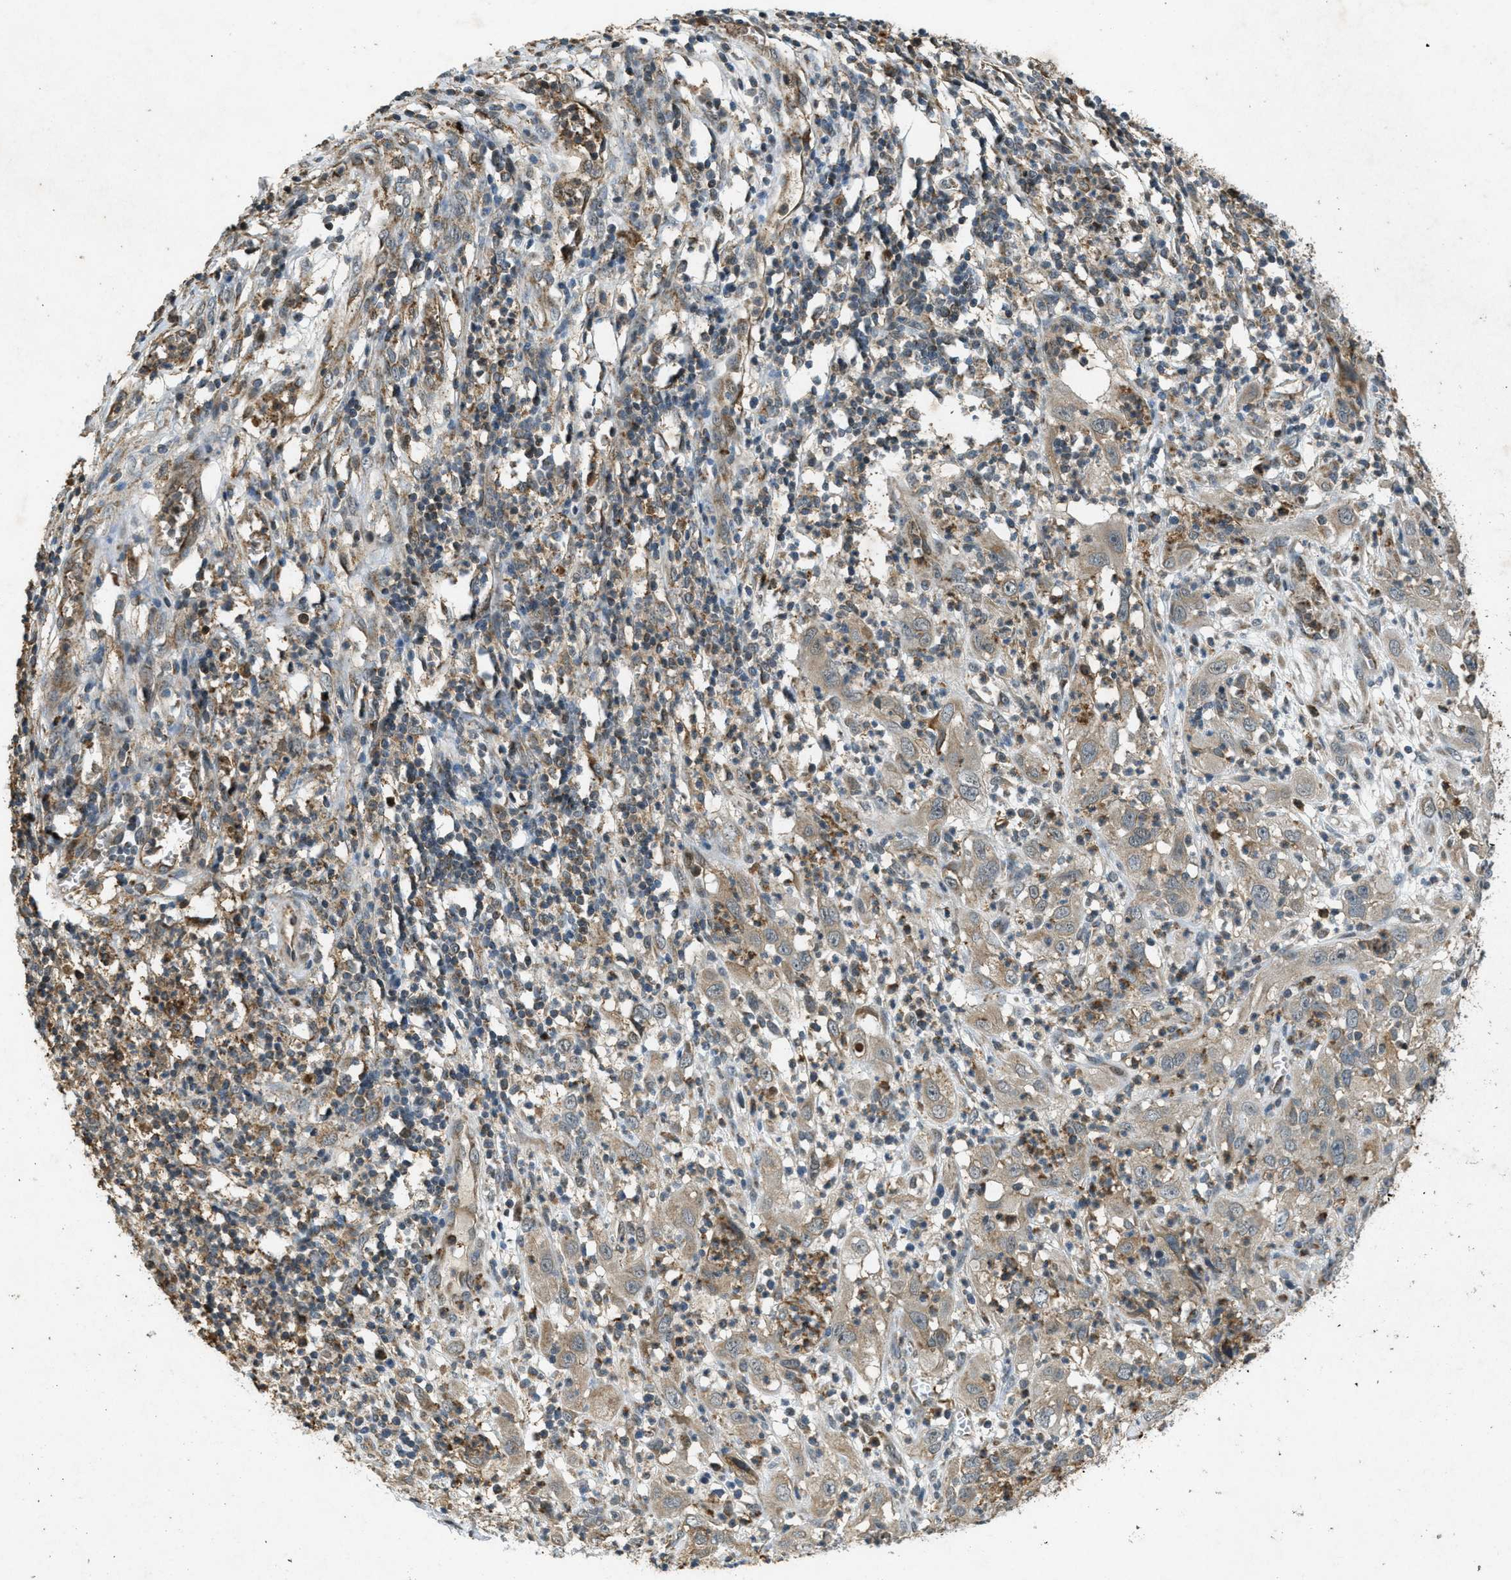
{"staining": {"intensity": "weak", "quantity": ">75%", "location": "cytoplasmic/membranous"}, "tissue": "cervical cancer", "cell_type": "Tumor cells", "image_type": "cancer", "snomed": [{"axis": "morphology", "description": "Squamous cell carcinoma, NOS"}, {"axis": "topography", "description": "Cervix"}], "caption": "Immunohistochemistry image of human squamous cell carcinoma (cervical) stained for a protein (brown), which displays low levels of weak cytoplasmic/membranous positivity in approximately >75% of tumor cells.", "gene": "PPP1R15A", "patient": {"sex": "female", "age": 32}}